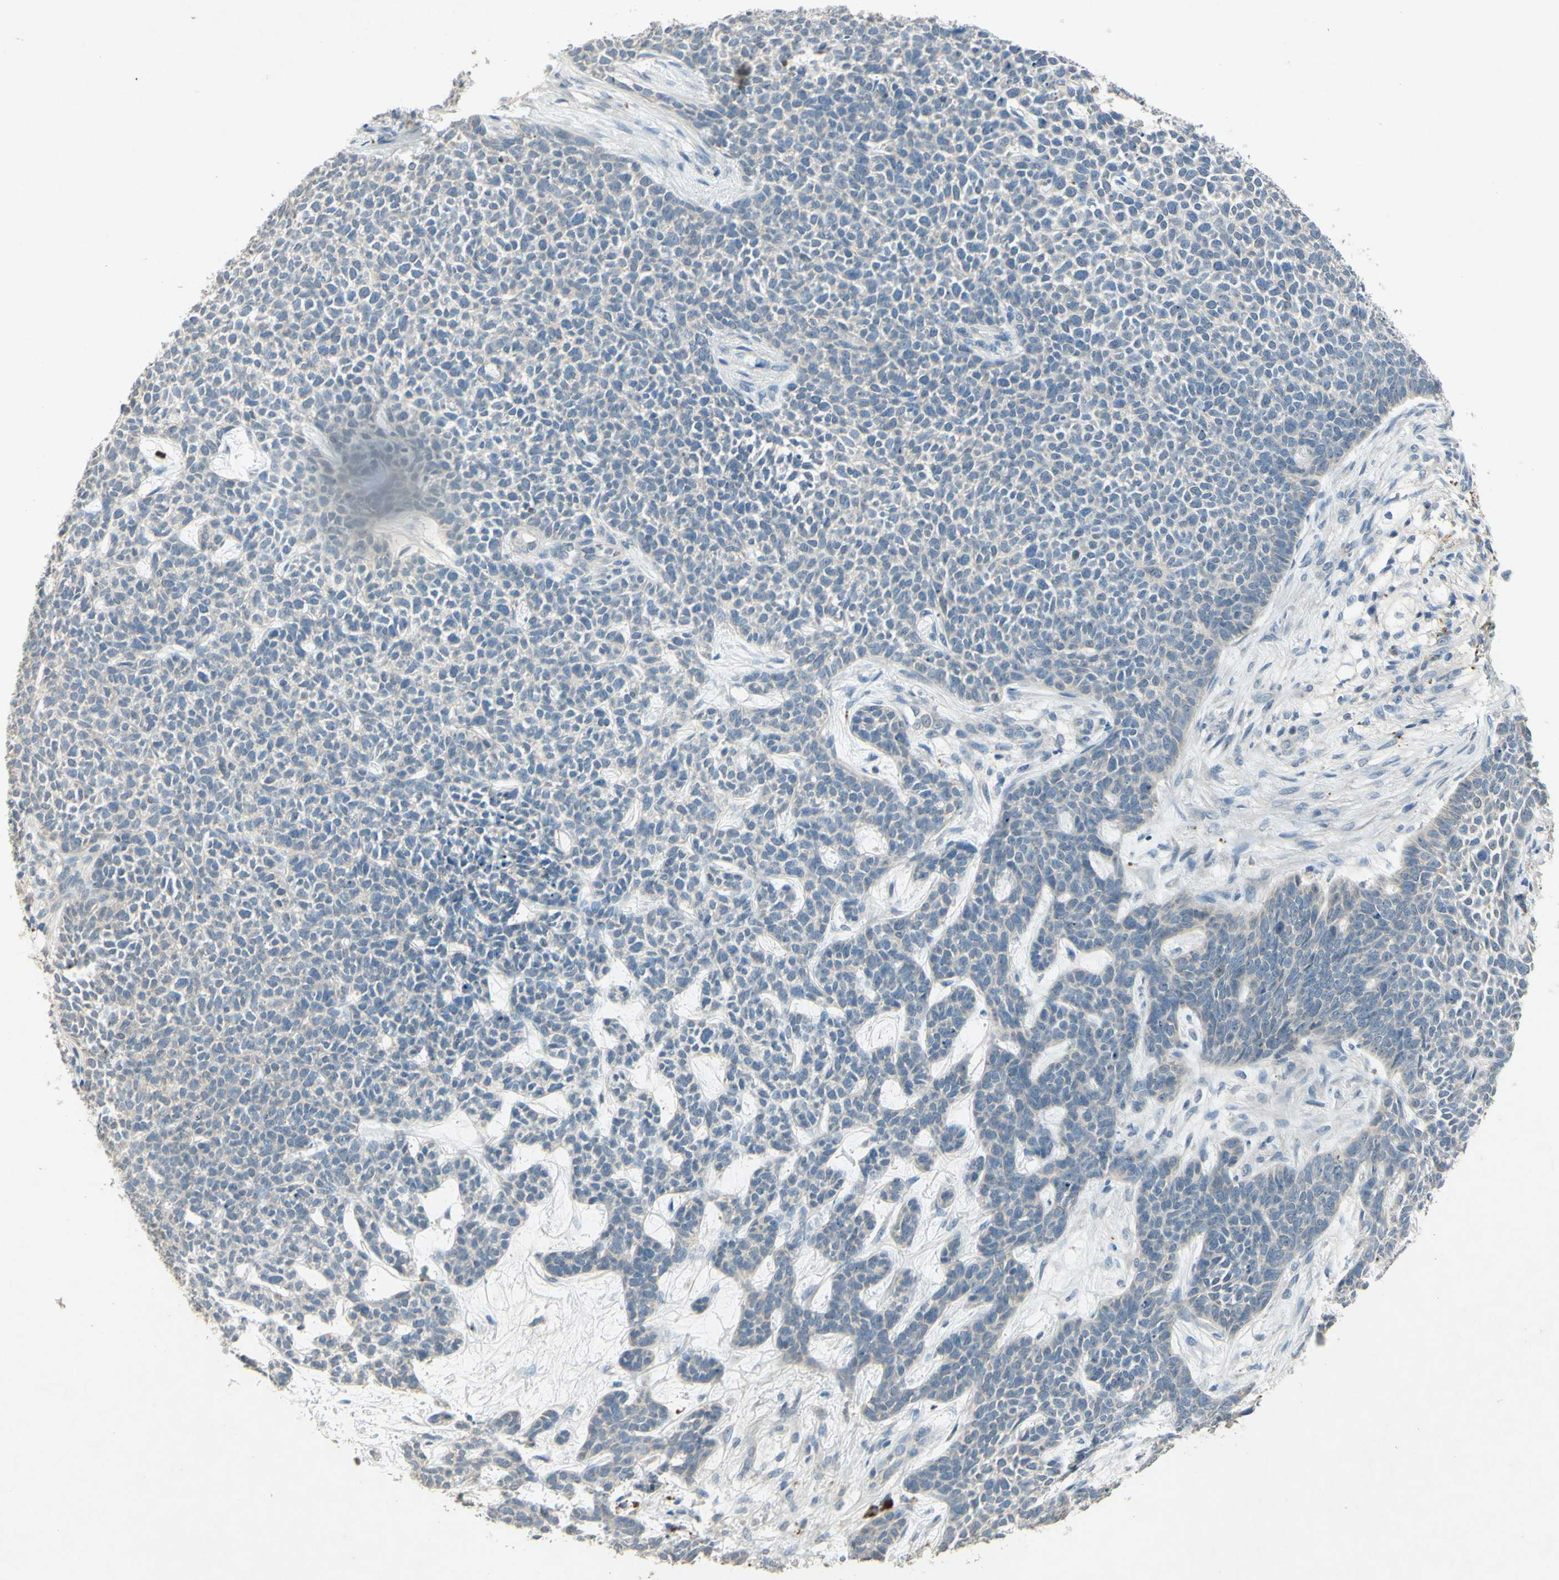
{"staining": {"intensity": "negative", "quantity": "none", "location": "none"}, "tissue": "skin cancer", "cell_type": "Tumor cells", "image_type": "cancer", "snomed": [{"axis": "morphology", "description": "Basal cell carcinoma"}, {"axis": "topography", "description": "Skin"}], "caption": "High power microscopy image of an immunohistochemistry micrograph of skin cancer, revealing no significant positivity in tumor cells.", "gene": "TIMM21", "patient": {"sex": "female", "age": 84}}